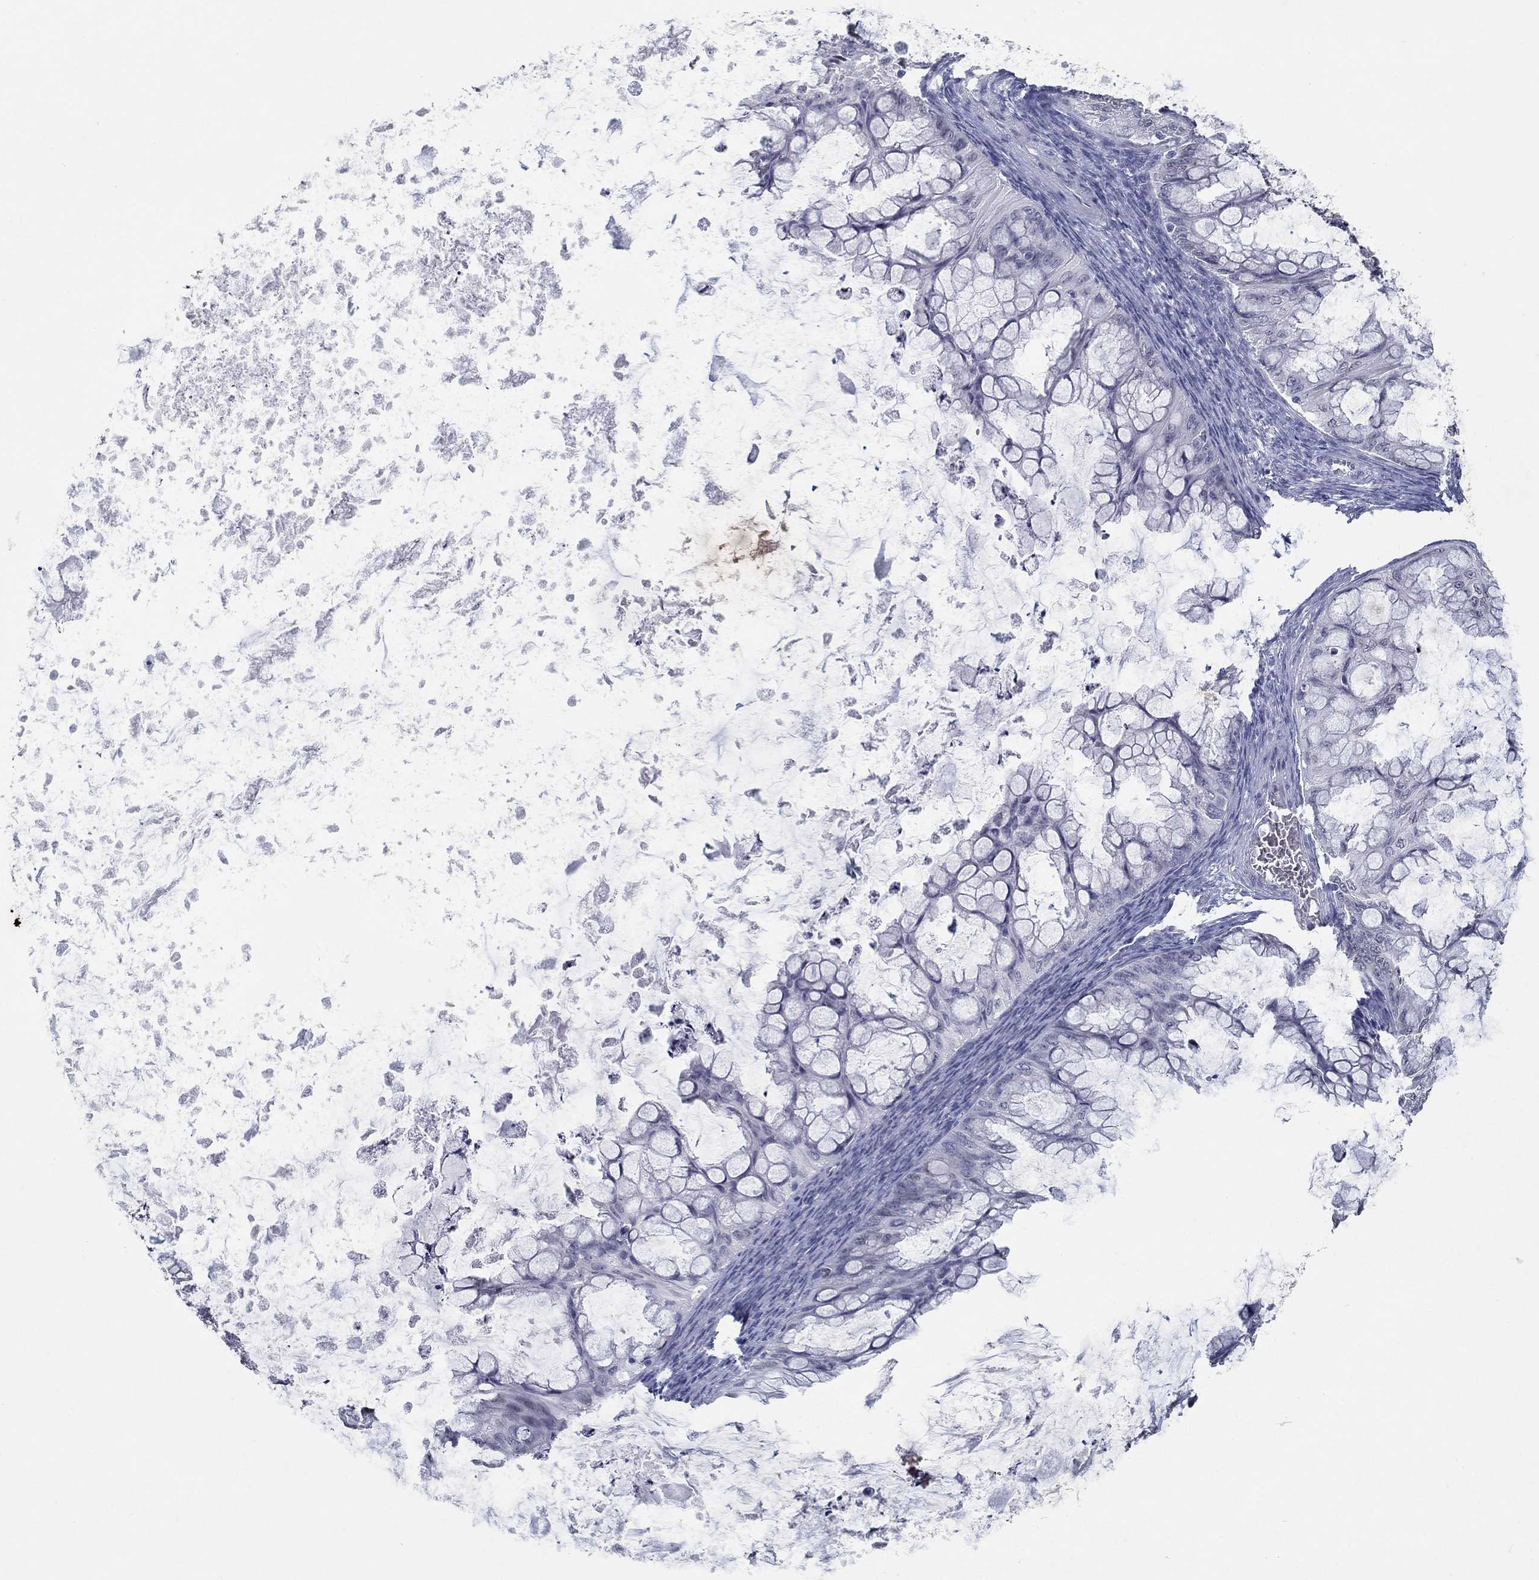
{"staining": {"intensity": "negative", "quantity": "none", "location": "none"}, "tissue": "ovarian cancer", "cell_type": "Tumor cells", "image_type": "cancer", "snomed": [{"axis": "morphology", "description": "Cystadenocarcinoma, mucinous, NOS"}, {"axis": "topography", "description": "Ovary"}], "caption": "Tumor cells are negative for brown protein staining in mucinous cystadenocarcinoma (ovarian). Nuclei are stained in blue.", "gene": "NUP155", "patient": {"sex": "female", "age": 35}}